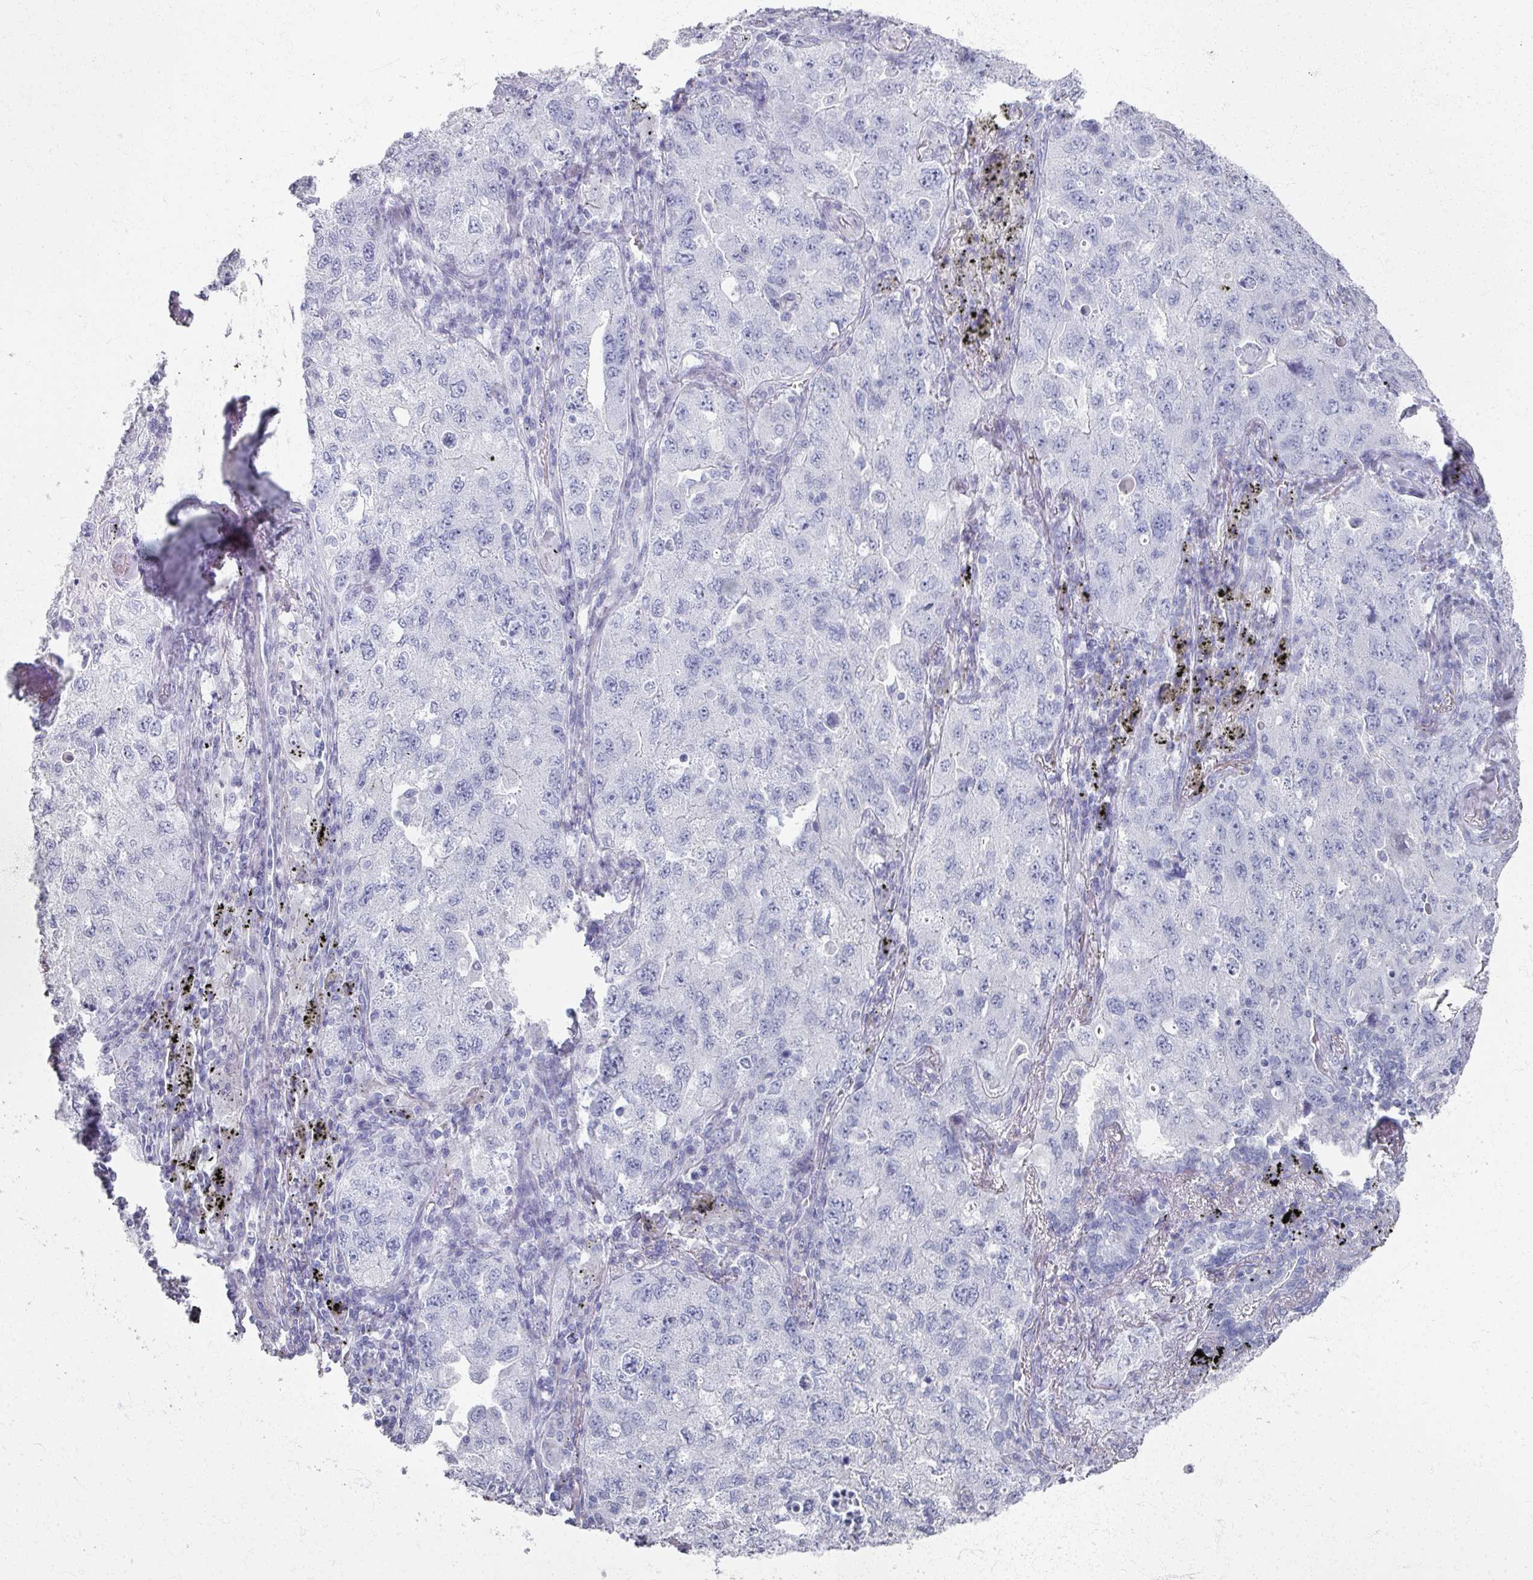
{"staining": {"intensity": "negative", "quantity": "none", "location": "none"}, "tissue": "lung cancer", "cell_type": "Tumor cells", "image_type": "cancer", "snomed": [{"axis": "morphology", "description": "Adenocarcinoma, NOS"}, {"axis": "topography", "description": "Lung"}], "caption": "Tumor cells show no significant staining in lung cancer (adenocarcinoma). (Stains: DAB (3,3'-diaminobenzidine) immunohistochemistry (IHC) with hematoxylin counter stain, Microscopy: brightfield microscopy at high magnification).", "gene": "PSKH1", "patient": {"sex": "female", "age": 57}}